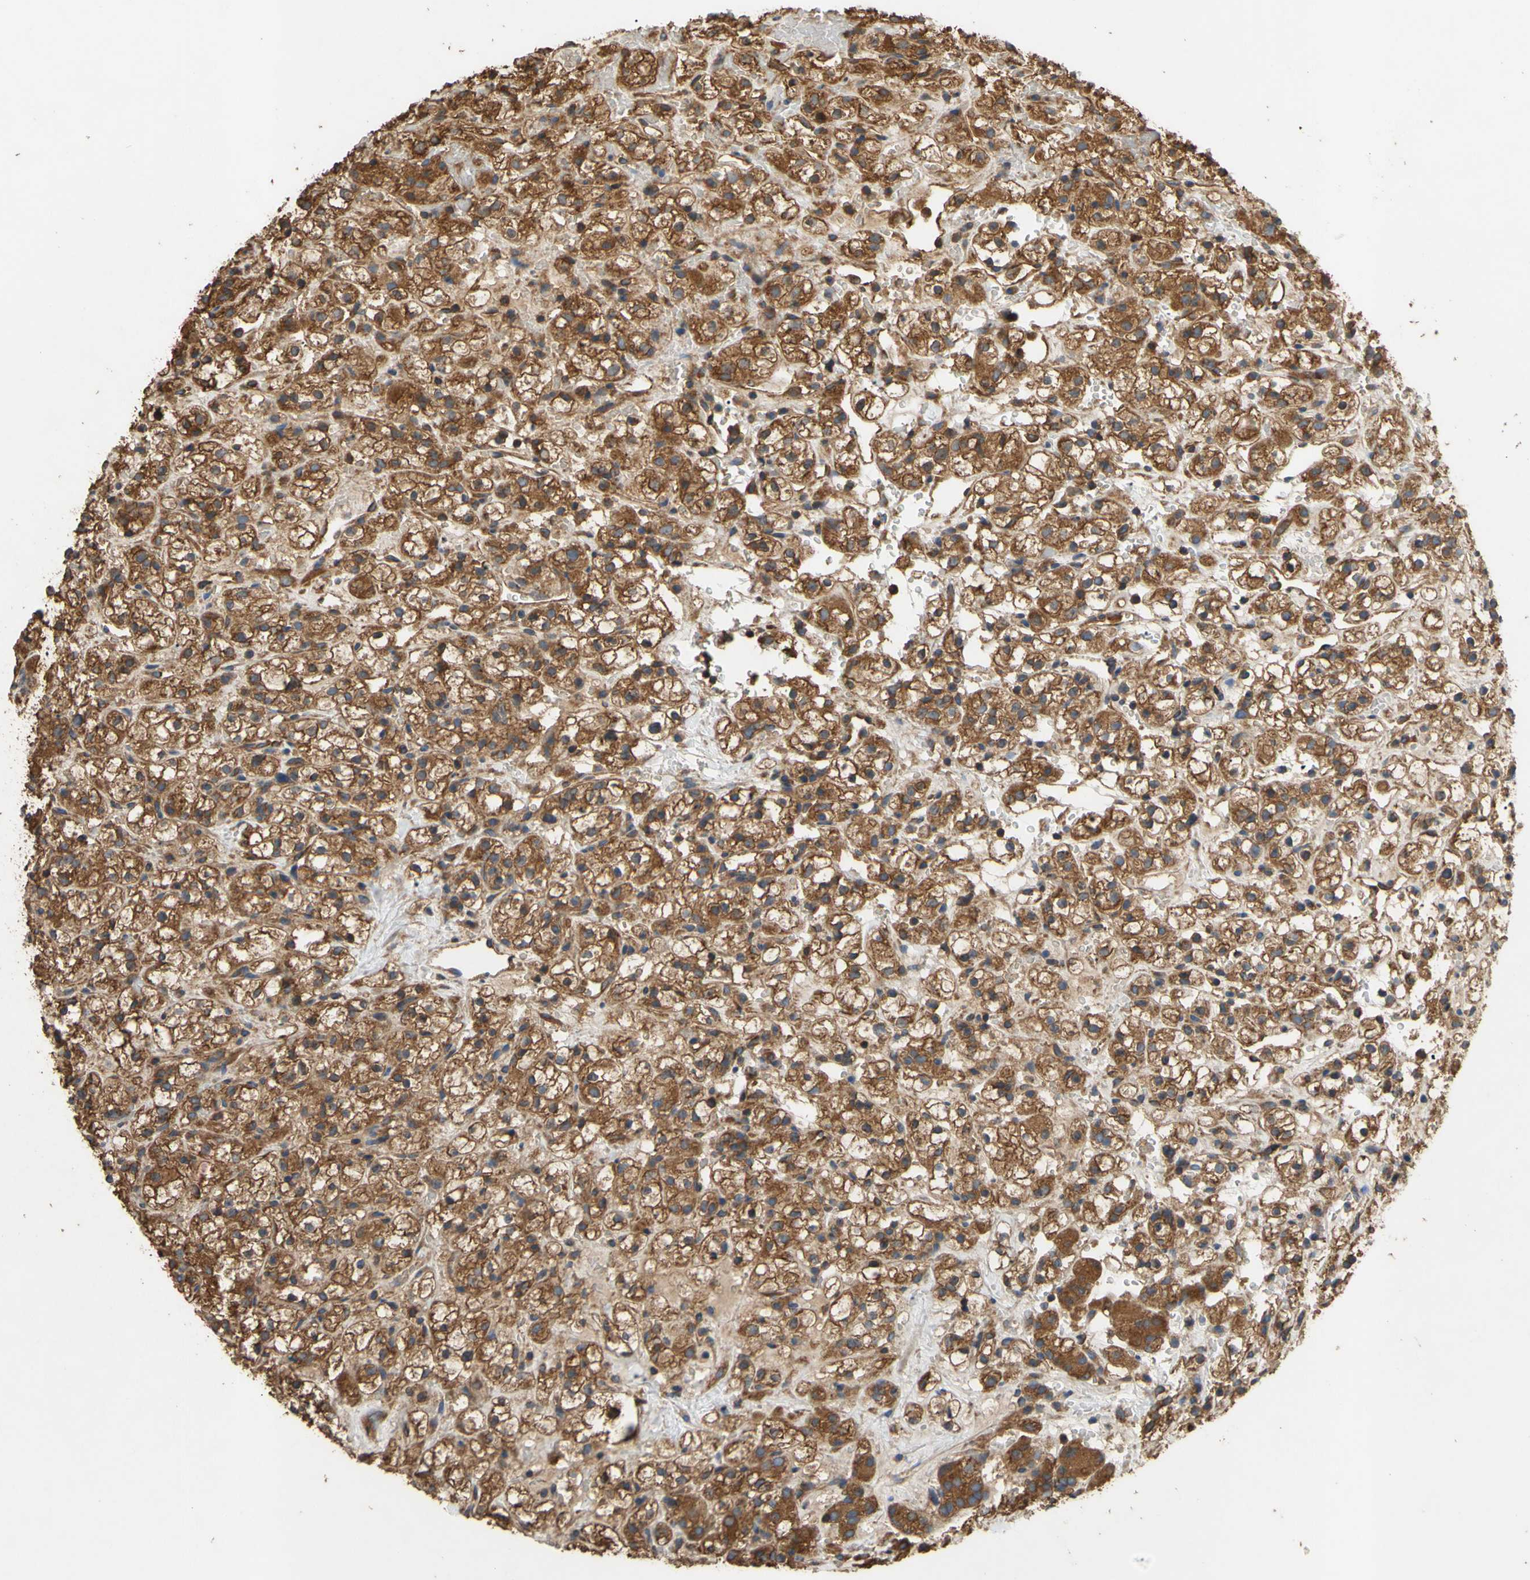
{"staining": {"intensity": "strong", "quantity": ">75%", "location": "cytoplasmic/membranous"}, "tissue": "renal cancer", "cell_type": "Tumor cells", "image_type": "cancer", "snomed": [{"axis": "morphology", "description": "Adenocarcinoma, NOS"}, {"axis": "topography", "description": "Kidney"}], "caption": "IHC of adenocarcinoma (renal) shows high levels of strong cytoplasmic/membranous positivity in about >75% of tumor cells.", "gene": "CTTN", "patient": {"sex": "male", "age": 61}}